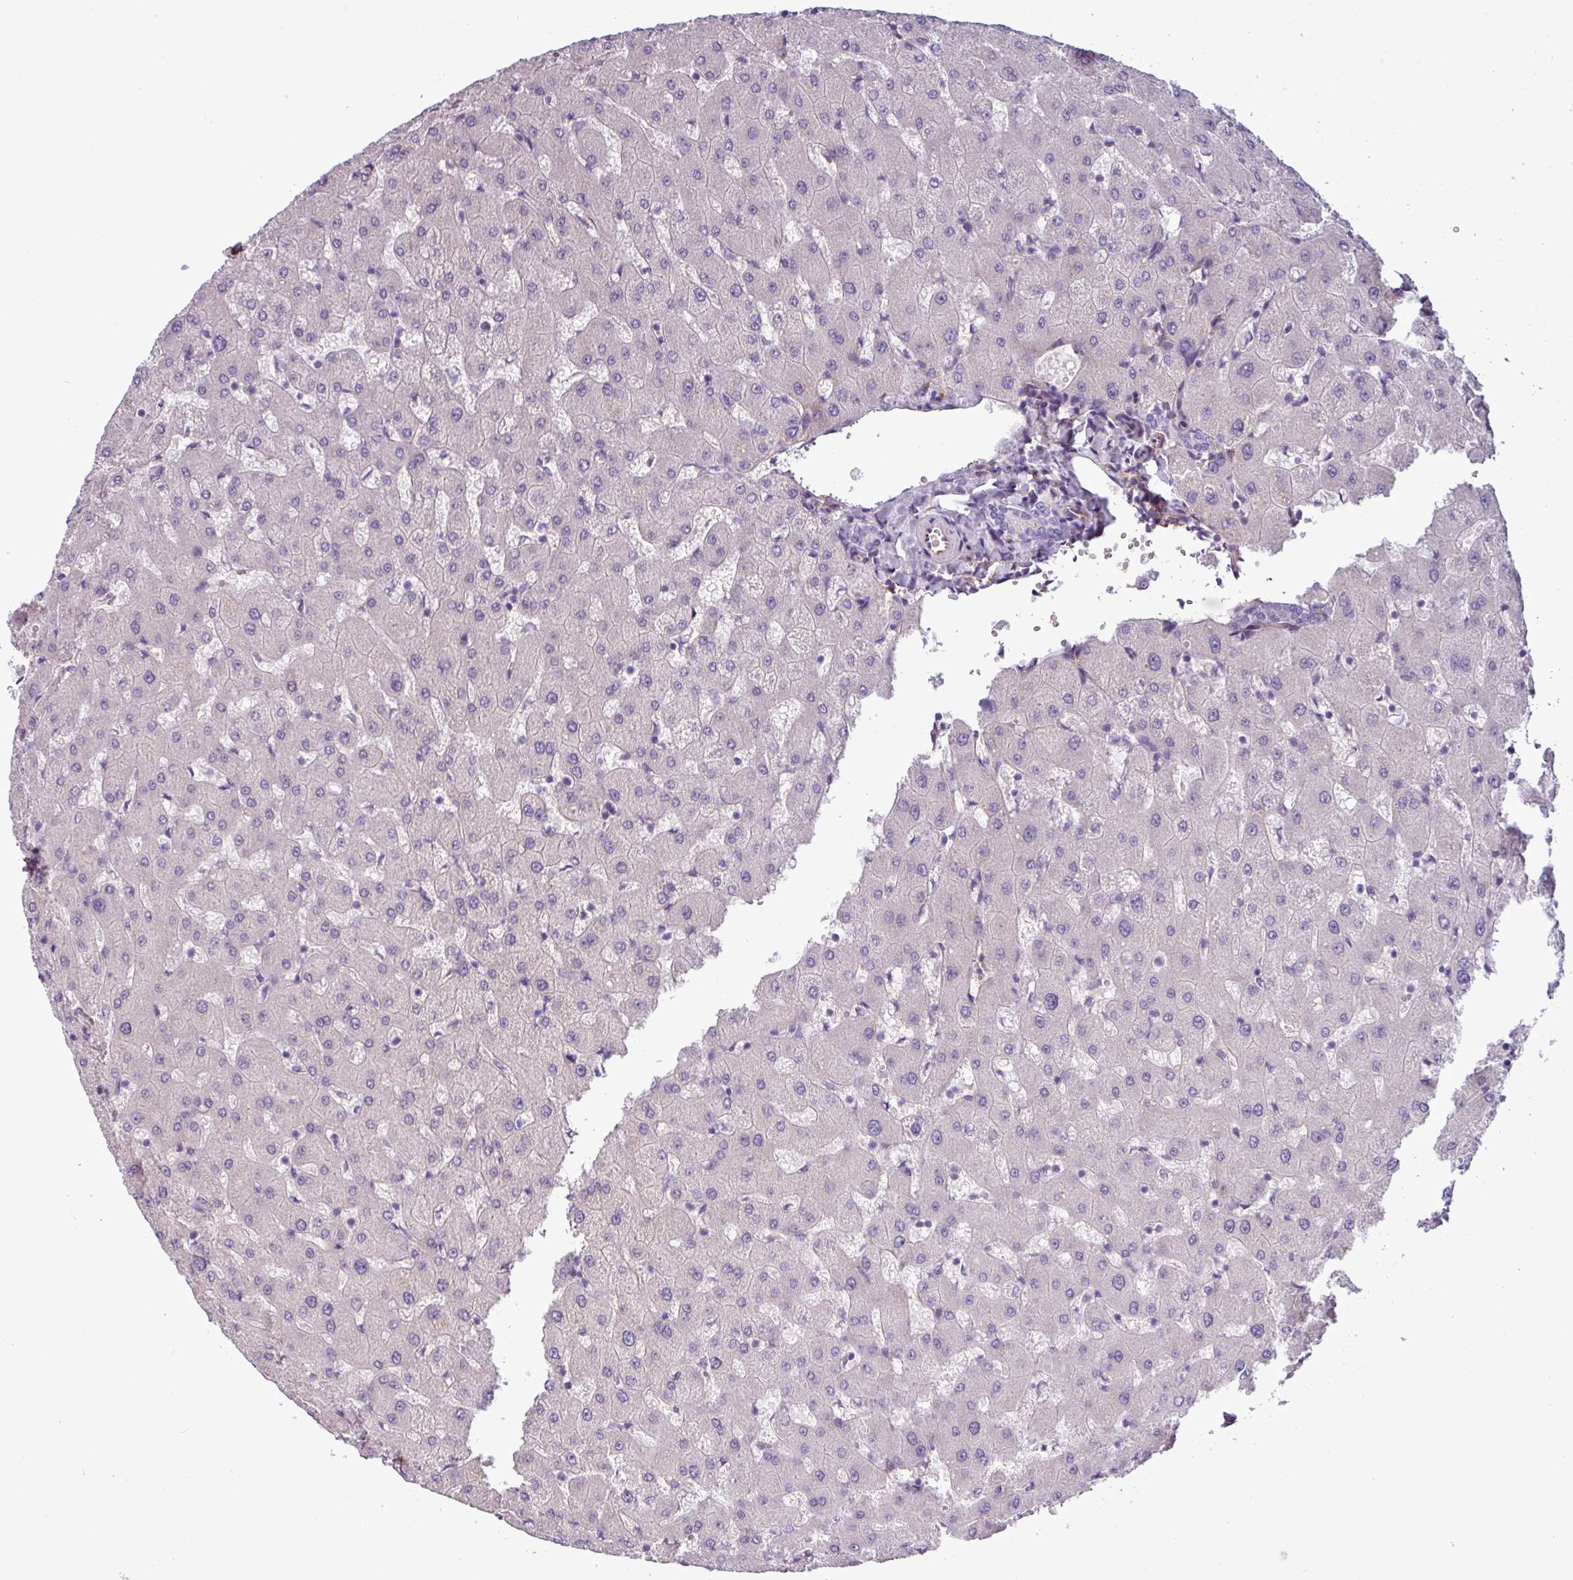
{"staining": {"intensity": "negative", "quantity": "none", "location": "none"}, "tissue": "liver", "cell_type": "Cholangiocytes", "image_type": "normal", "snomed": [{"axis": "morphology", "description": "Normal tissue, NOS"}, {"axis": "topography", "description": "Liver"}], "caption": "Immunohistochemistry image of benign liver stained for a protein (brown), which reveals no positivity in cholangiocytes.", "gene": "PARD6A", "patient": {"sex": "female", "age": 63}}